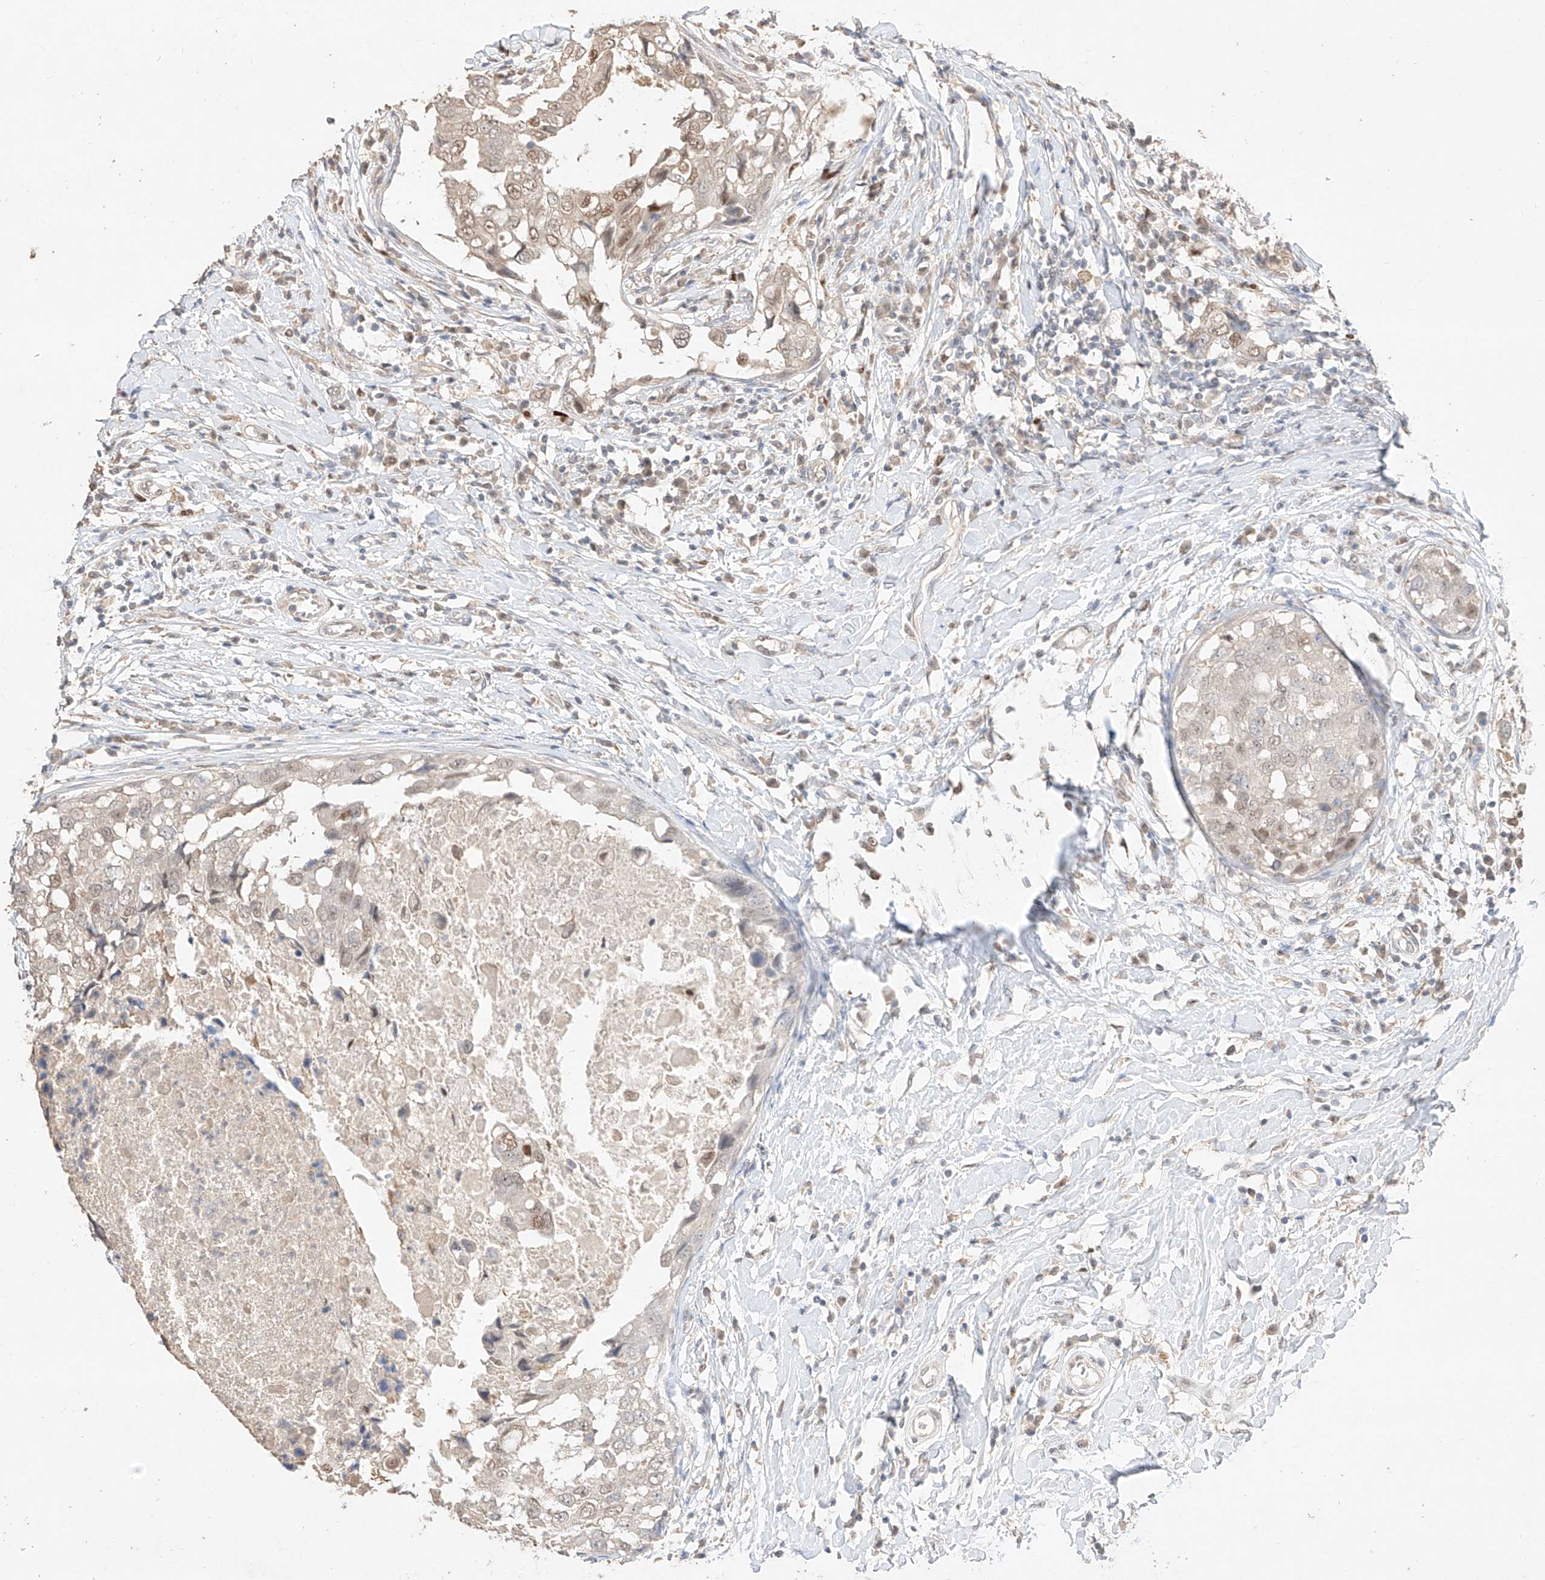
{"staining": {"intensity": "weak", "quantity": "<25%", "location": "nuclear"}, "tissue": "breast cancer", "cell_type": "Tumor cells", "image_type": "cancer", "snomed": [{"axis": "morphology", "description": "Duct carcinoma"}, {"axis": "topography", "description": "Breast"}], "caption": "Immunohistochemistry histopathology image of neoplastic tissue: human infiltrating ductal carcinoma (breast) stained with DAB (3,3'-diaminobenzidine) shows no significant protein staining in tumor cells. (Stains: DAB (3,3'-diaminobenzidine) immunohistochemistry (IHC) with hematoxylin counter stain, Microscopy: brightfield microscopy at high magnification).", "gene": "APIP", "patient": {"sex": "female", "age": 27}}